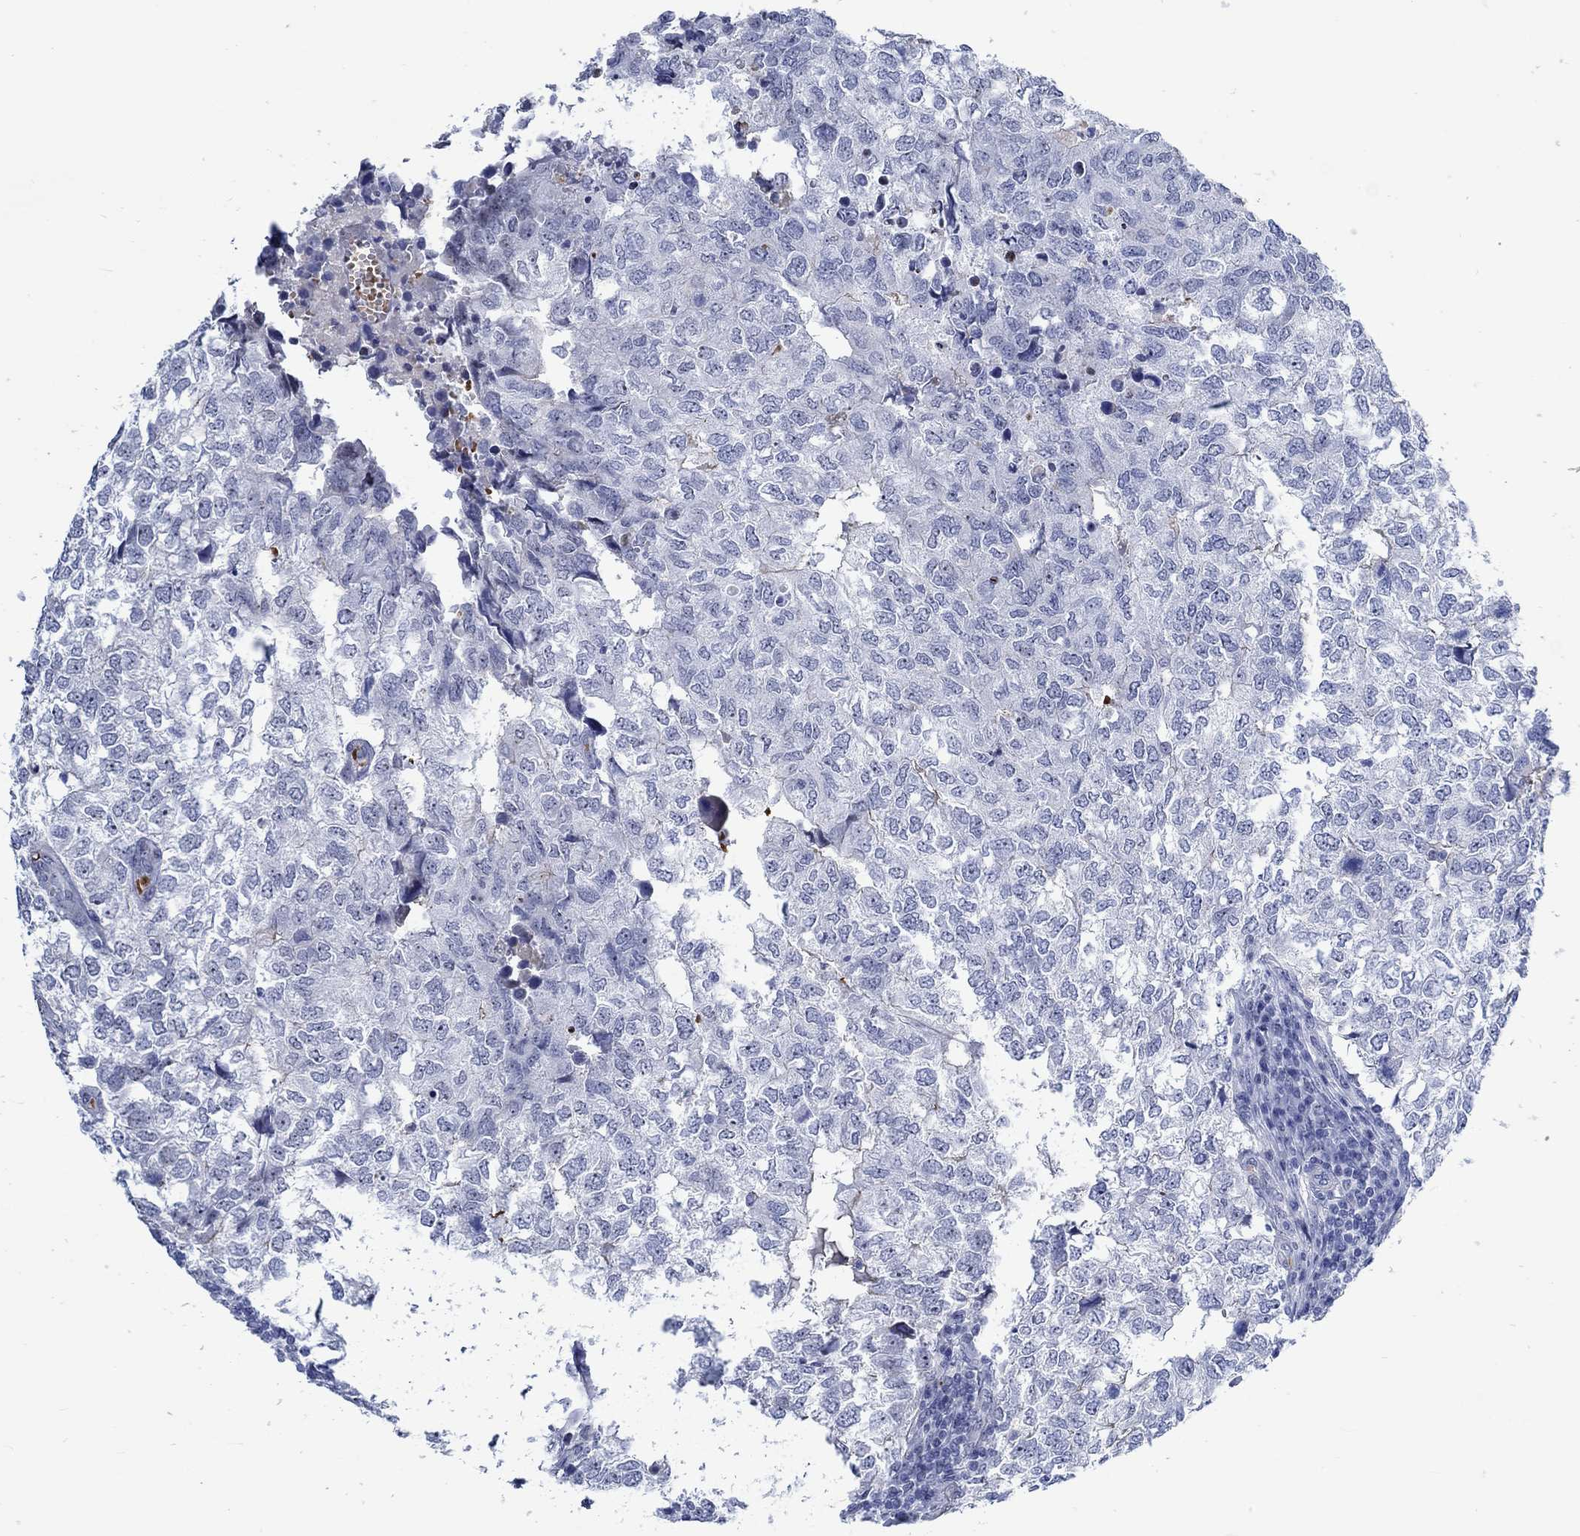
{"staining": {"intensity": "strong", "quantity": "<25%", "location": "nuclear"}, "tissue": "breast cancer", "cell_type": "Tumor cells", "image_type": "cancer", "snomed": [{"axis": "morphology", "description": "Duct carcinoma"}, {"axis": "topography", "description": "Breast"}], "caption": "Immunohistochemical staining of human invasive ductal carcinoma (breast) displays strong nuclear protein positivity in approximately <25% of tumor cells.", "gene": "ZNF446", "patient": {"sex": "female", "age": 30}}